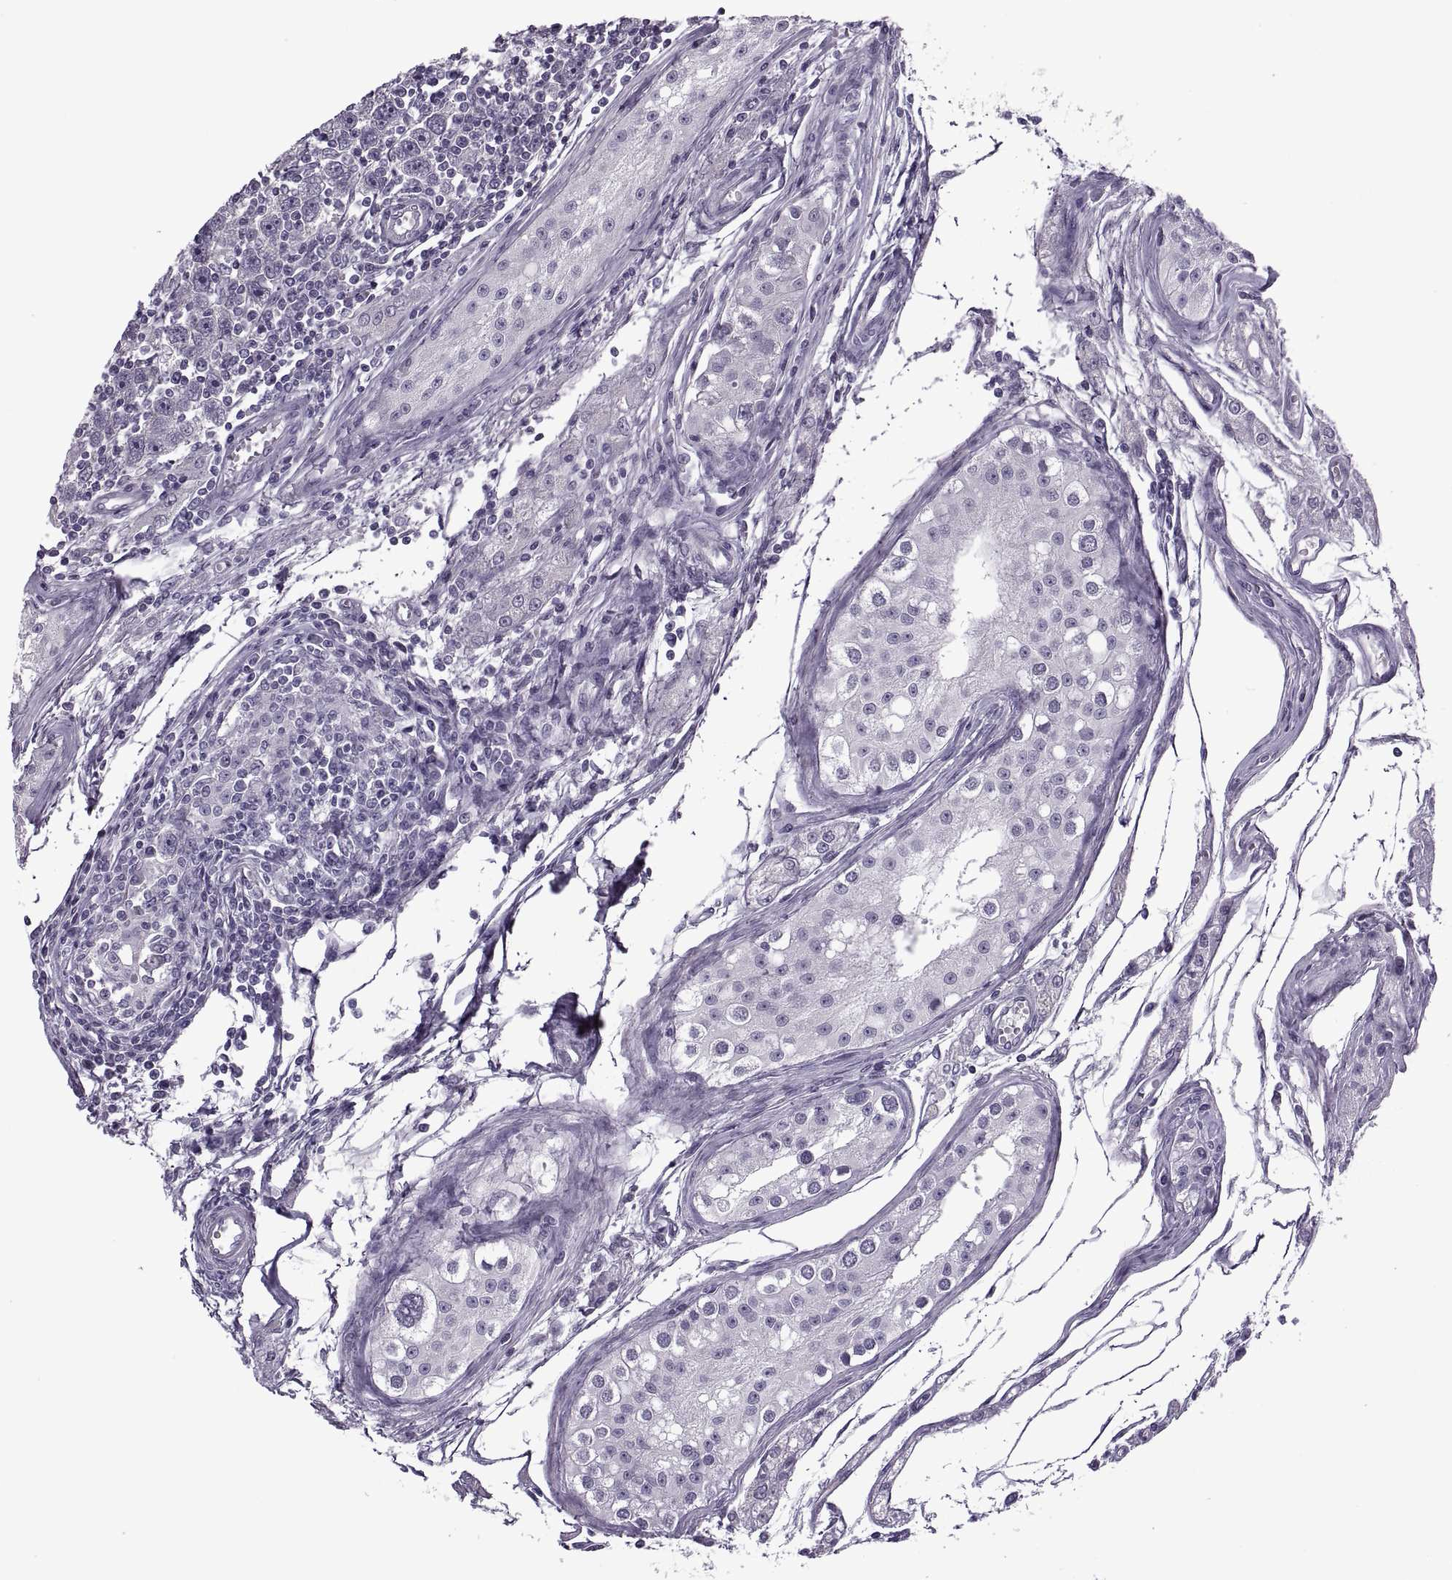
{"staining": {"intensity": "negative", "quantity": "none", "location": "none"}, "tissue": "testis cancer", "cell_type": "Tumor cells", "image_type": "cancer", "snomed": [{"axis": "morphology", "description": "Seminoma, NOS"}, {"axis": "topography", "description": "Testis"}], "caption": "This micrograph is of testis seminoma stained with immunohistochemistry (IHC) to label a protein in brown with the nuclei are counter-stained blue. There is no positivity in tumor cells.", "gene": "SYNGR4", "patient": {"sex": "male", "age": 30}}